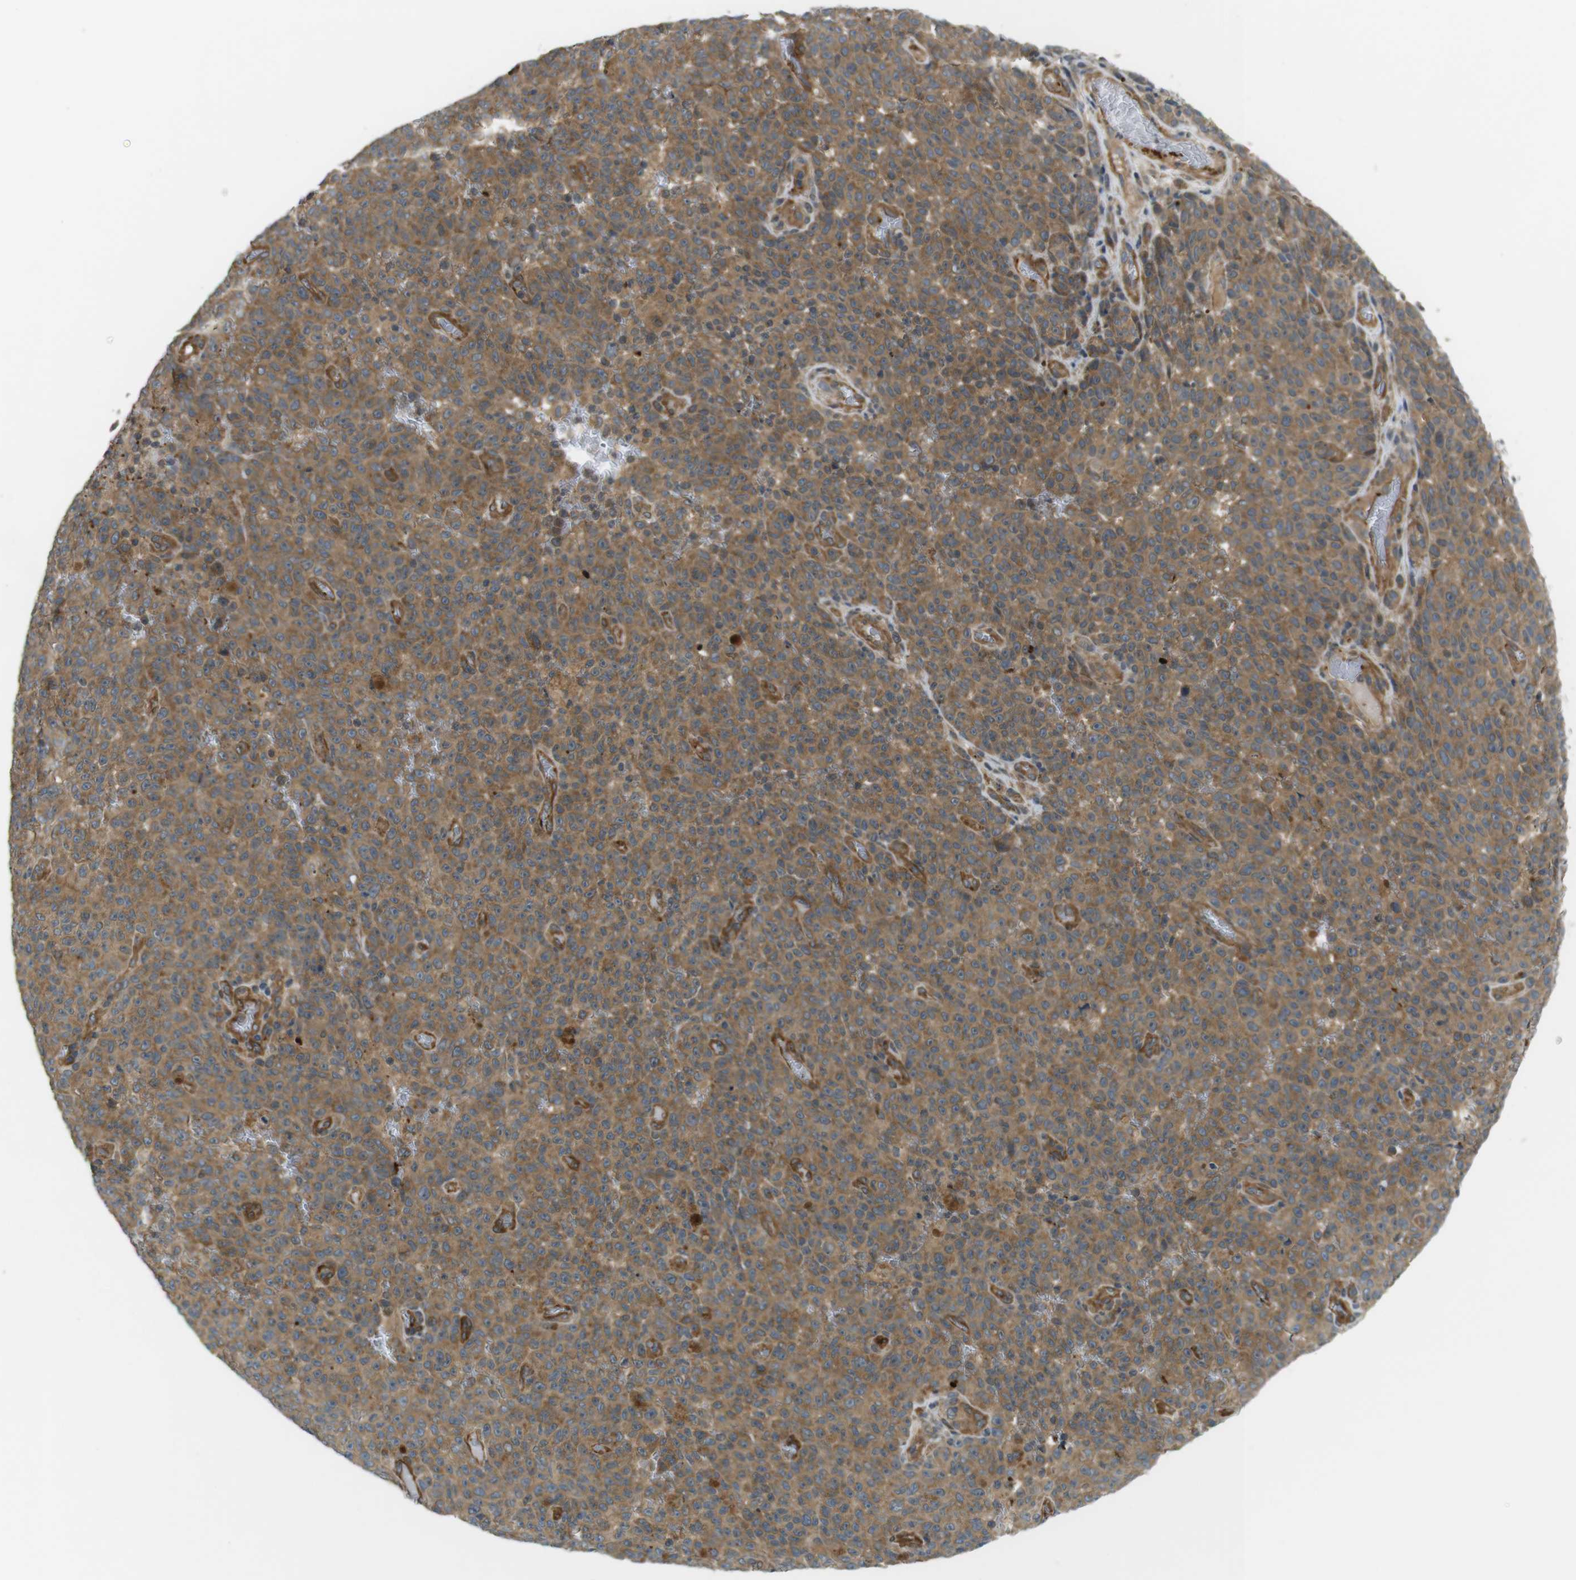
{"staining": {"intensity": "moderate", "quantity": ">75%", "location": "cytoplasmic/membranous"}, "tissue": "melanoma", "cell_type": "Tumor cells", "image_type": "cancer", "snomed": [{"axis": "morphology", "description": "Malignant melanoma, NOS"}, {"axis": "topography", "description": "Skin"}], "caption": "The micrograph exhibits staining of malignant melanoma, revealing moderate cytoplasmic/membranous protein positivity (brown color) within tumor cells. Nuclei are stained in blue.", "gene": "TSC1", "patient": {"sex": "female", "age": 82}}